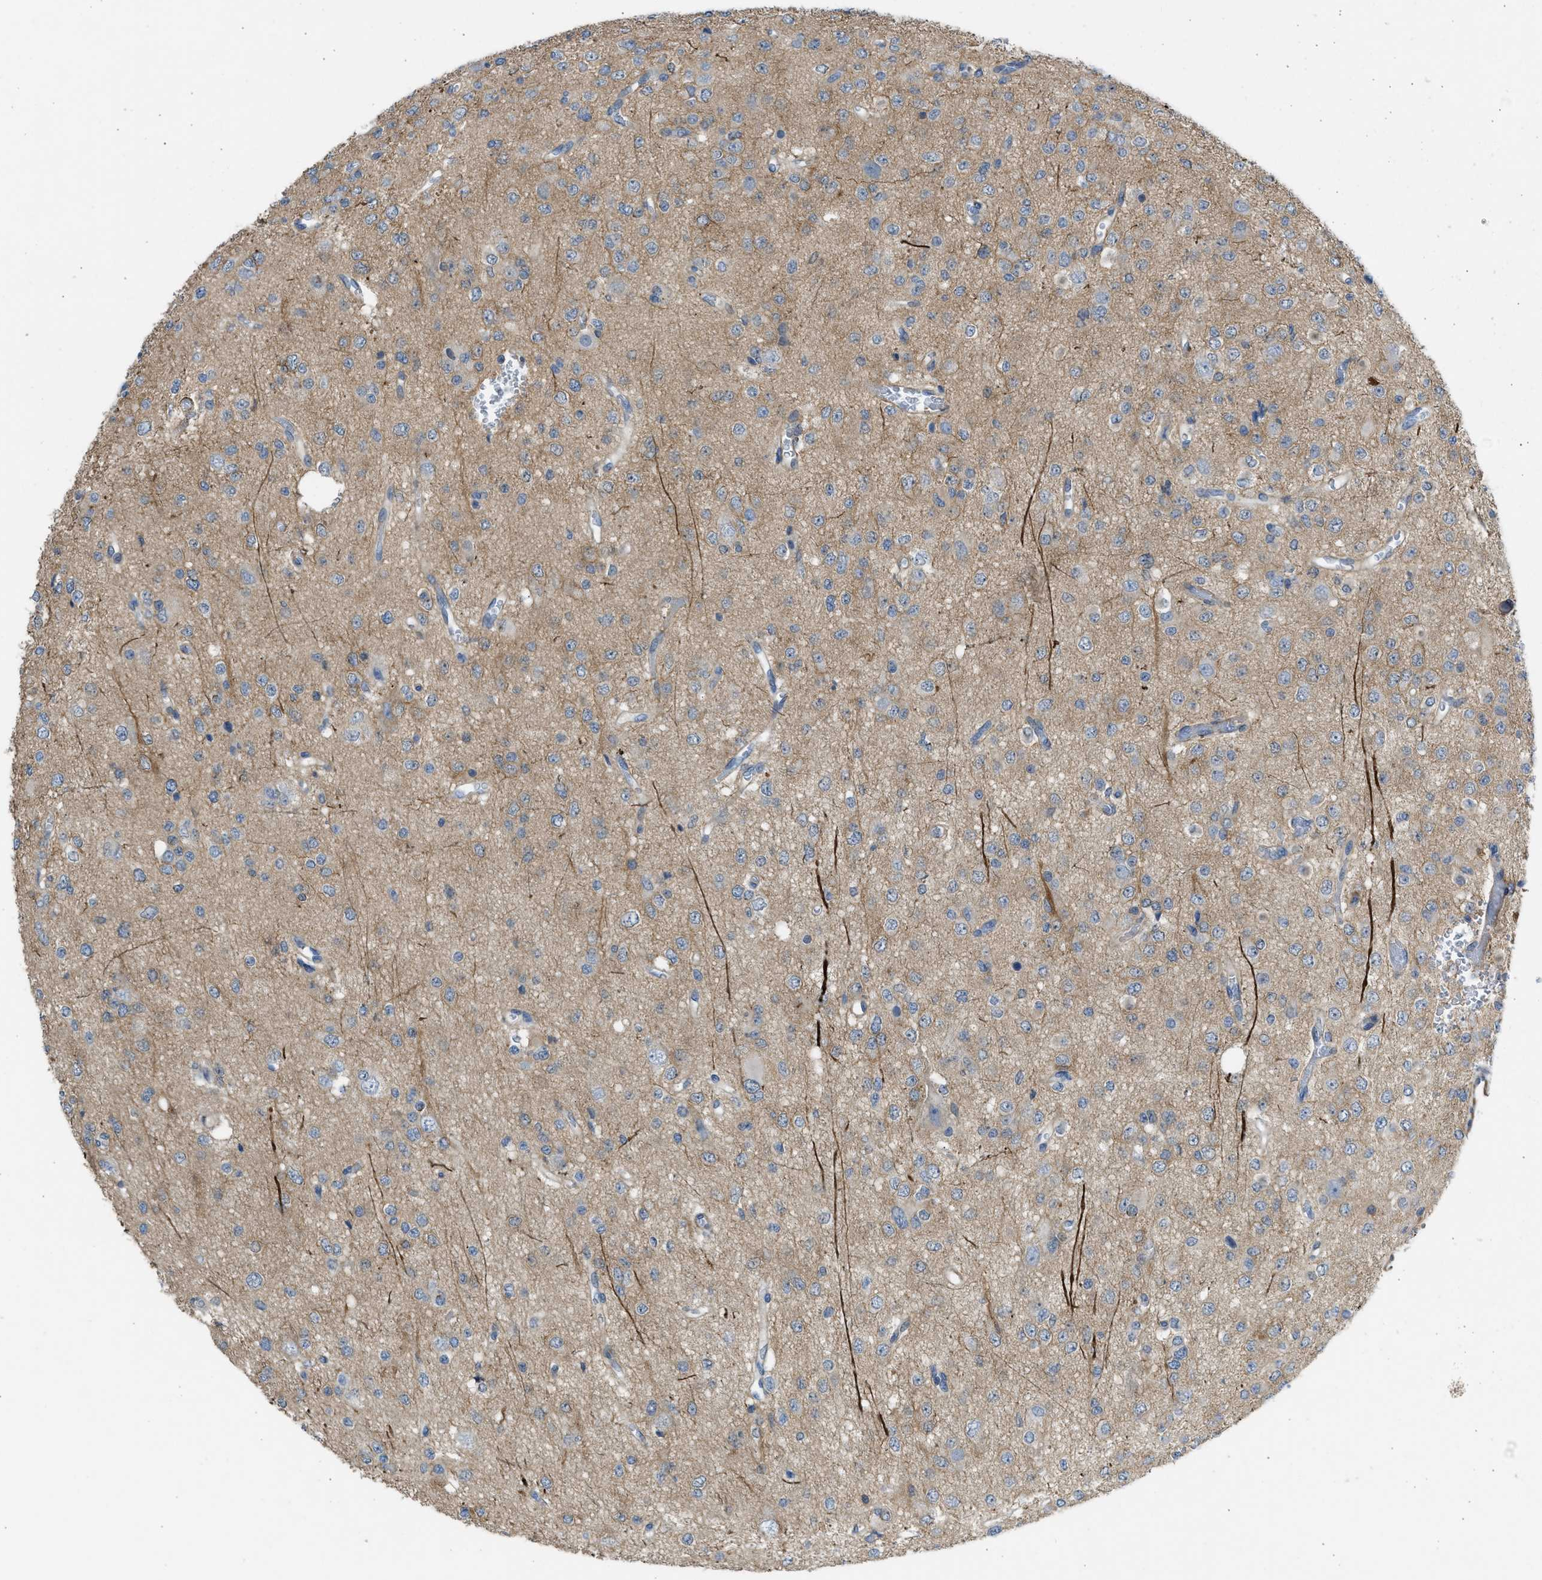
{"staining": {"intensity": "negative", "quantity": "none", "location": "none"}, "tissue": "glioma", "cell_type": "Tumor cells", "image_type": "cancer", "snomed": [{"axis": "morphology", "description": "Glioma, malignant, Low grade"}, {"axis": "topography", "description": "Brain"}], "caption": "High power microscopy photomicrograph of an immunohistochemistry (IHC) histopathology image of glioma, revealing no significant expression in tumor cells. (IHC, brightfield microscopy, high magnification).", "gene": "PCNX3", "patient": {"sex": "male", "age": 38}}